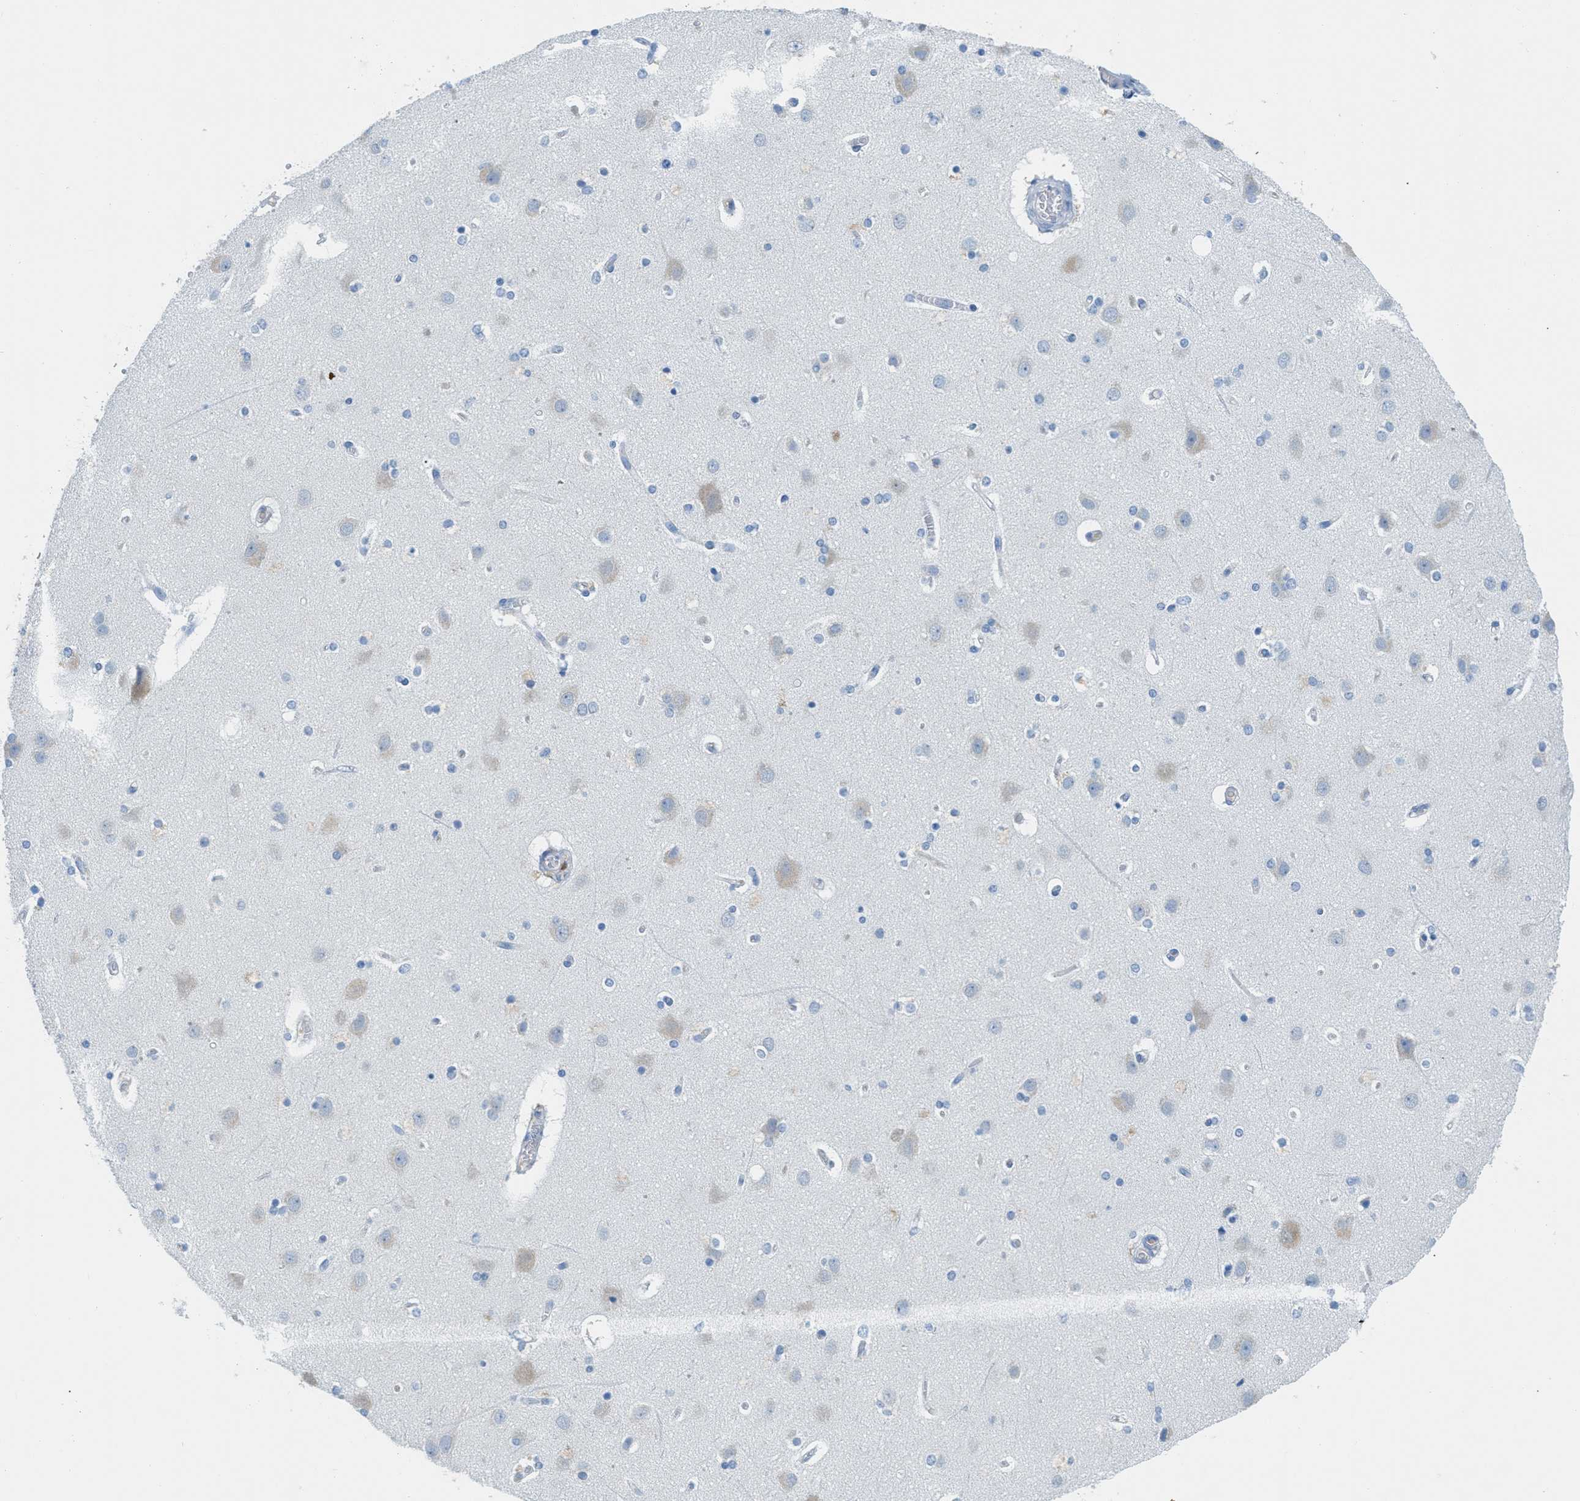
{"staining": {"intensity": "negative", "quantity": "none", "location": "none"}, "tissue": "cerebral cortex", "cell_type": "Endothelial cells", "image_type": "normal", "snomed": [{"axis": "morphology", "description": "Normal tissue, NOS"}, {"axis": "topography", "description": "Cerebral cortex"}], "caption": "Endothelial cells are negative for protein expression in benign human cerebral cortex. The staining is performed using DAB (3,3'-diaminobenzidine) brown chromogen with nuclei counter-stained in using hematoxylin.", "gene": "ORC6", "patient": {"sex": "female", "age": 54}}